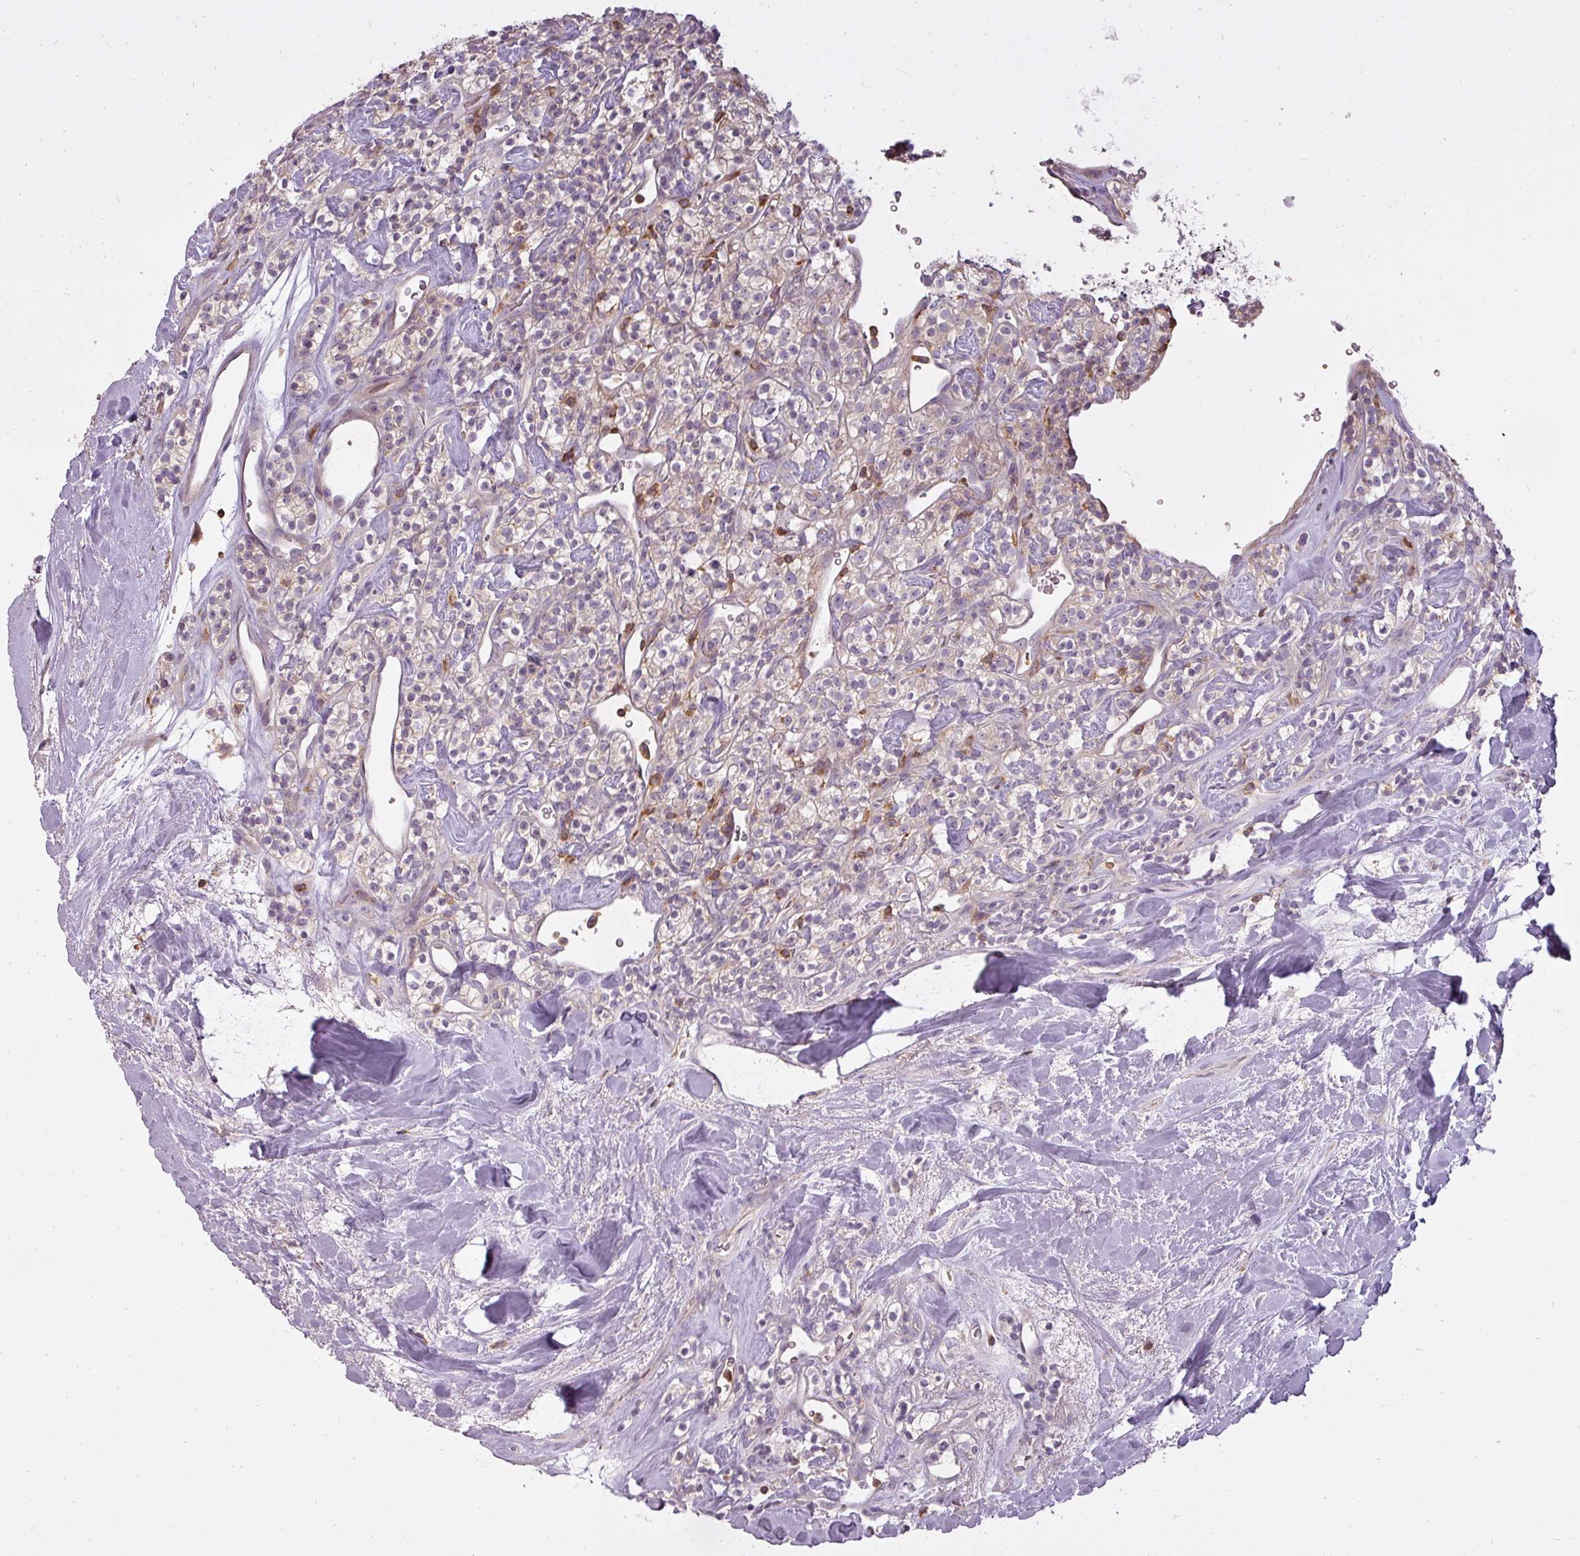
{"staining": {"intensity": "negative", "quantity": "none", "location": "none"}, "tissue": "renal cancer", "cell_type": "Tumor cells", "image_type": "cancer", "snomed": [{"axis": "morphology", "description": "Adenocarcinoma, NOS"}, {"axis": "topography", "description": "Kidney"}], "caption": "Human renal cancer (adenocarcinoma) stained for a protein using immunohistochemistry (IHC) demonstrates no expression in tumor cells.", "gene": "STK4", "patient": {"sex": "male", "age": 77}}